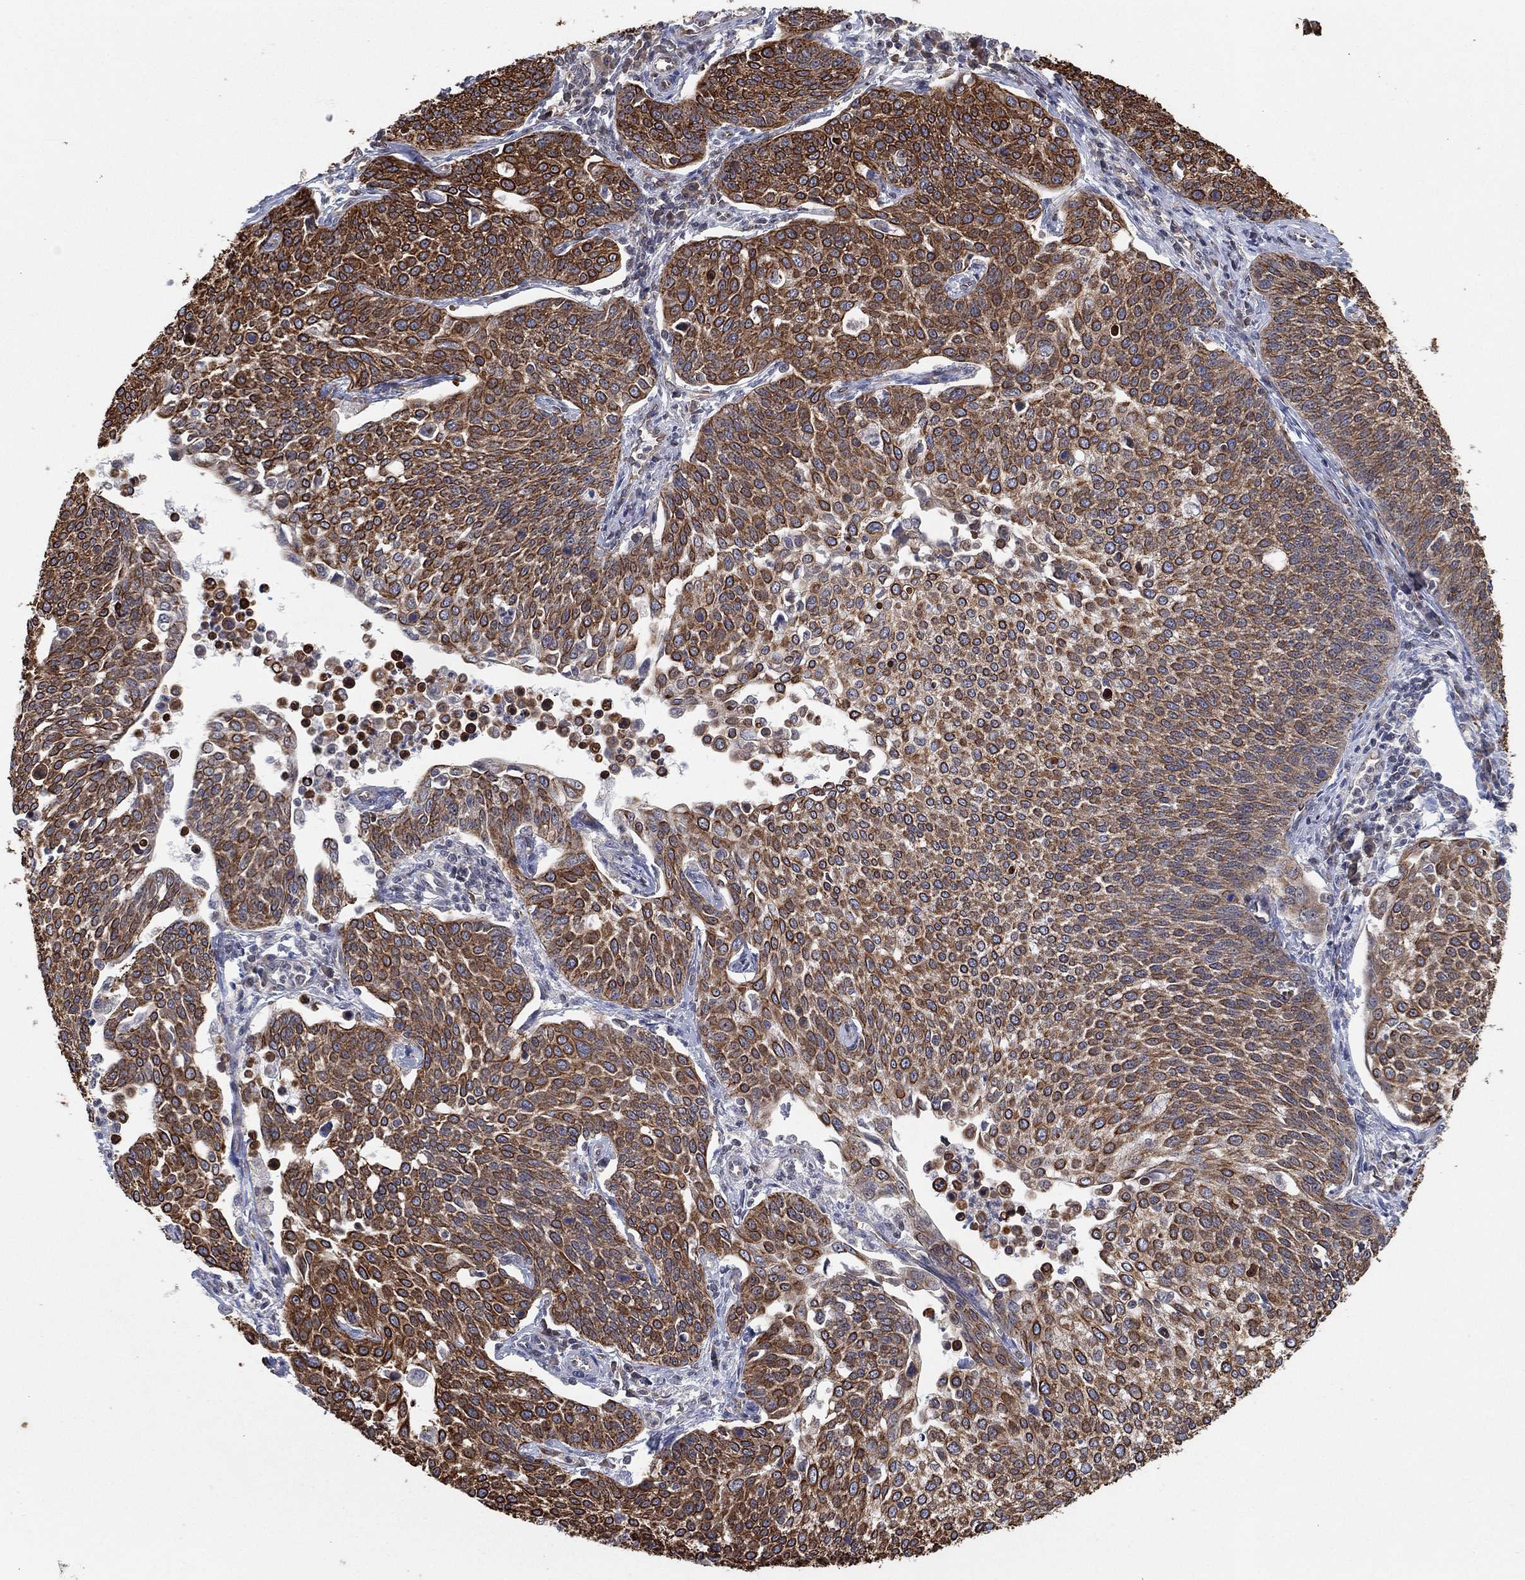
{"staining": {"intensity": "moderate", "quantity": ">75%", "location": "cytoplasmic/membranous"}, "tissue": "cervical cancer", "cell_type": "Tumor cells", "image_type": "cancer", "snomed": [{"axis": "morphology", "description": "Squamous cell carcinoma, NOS"}, {"axis": "topography", "description": "Cervix"}], "caption": "This is a histology image of immunohistochemistry (IHC) staining of squamous cell carcinoma (cervical), which shows moderate staining in the cytoplasmic/membranous of tumor cells.", "gene": "TMCO1", "patient": {"sex": "female", "age": 34}}